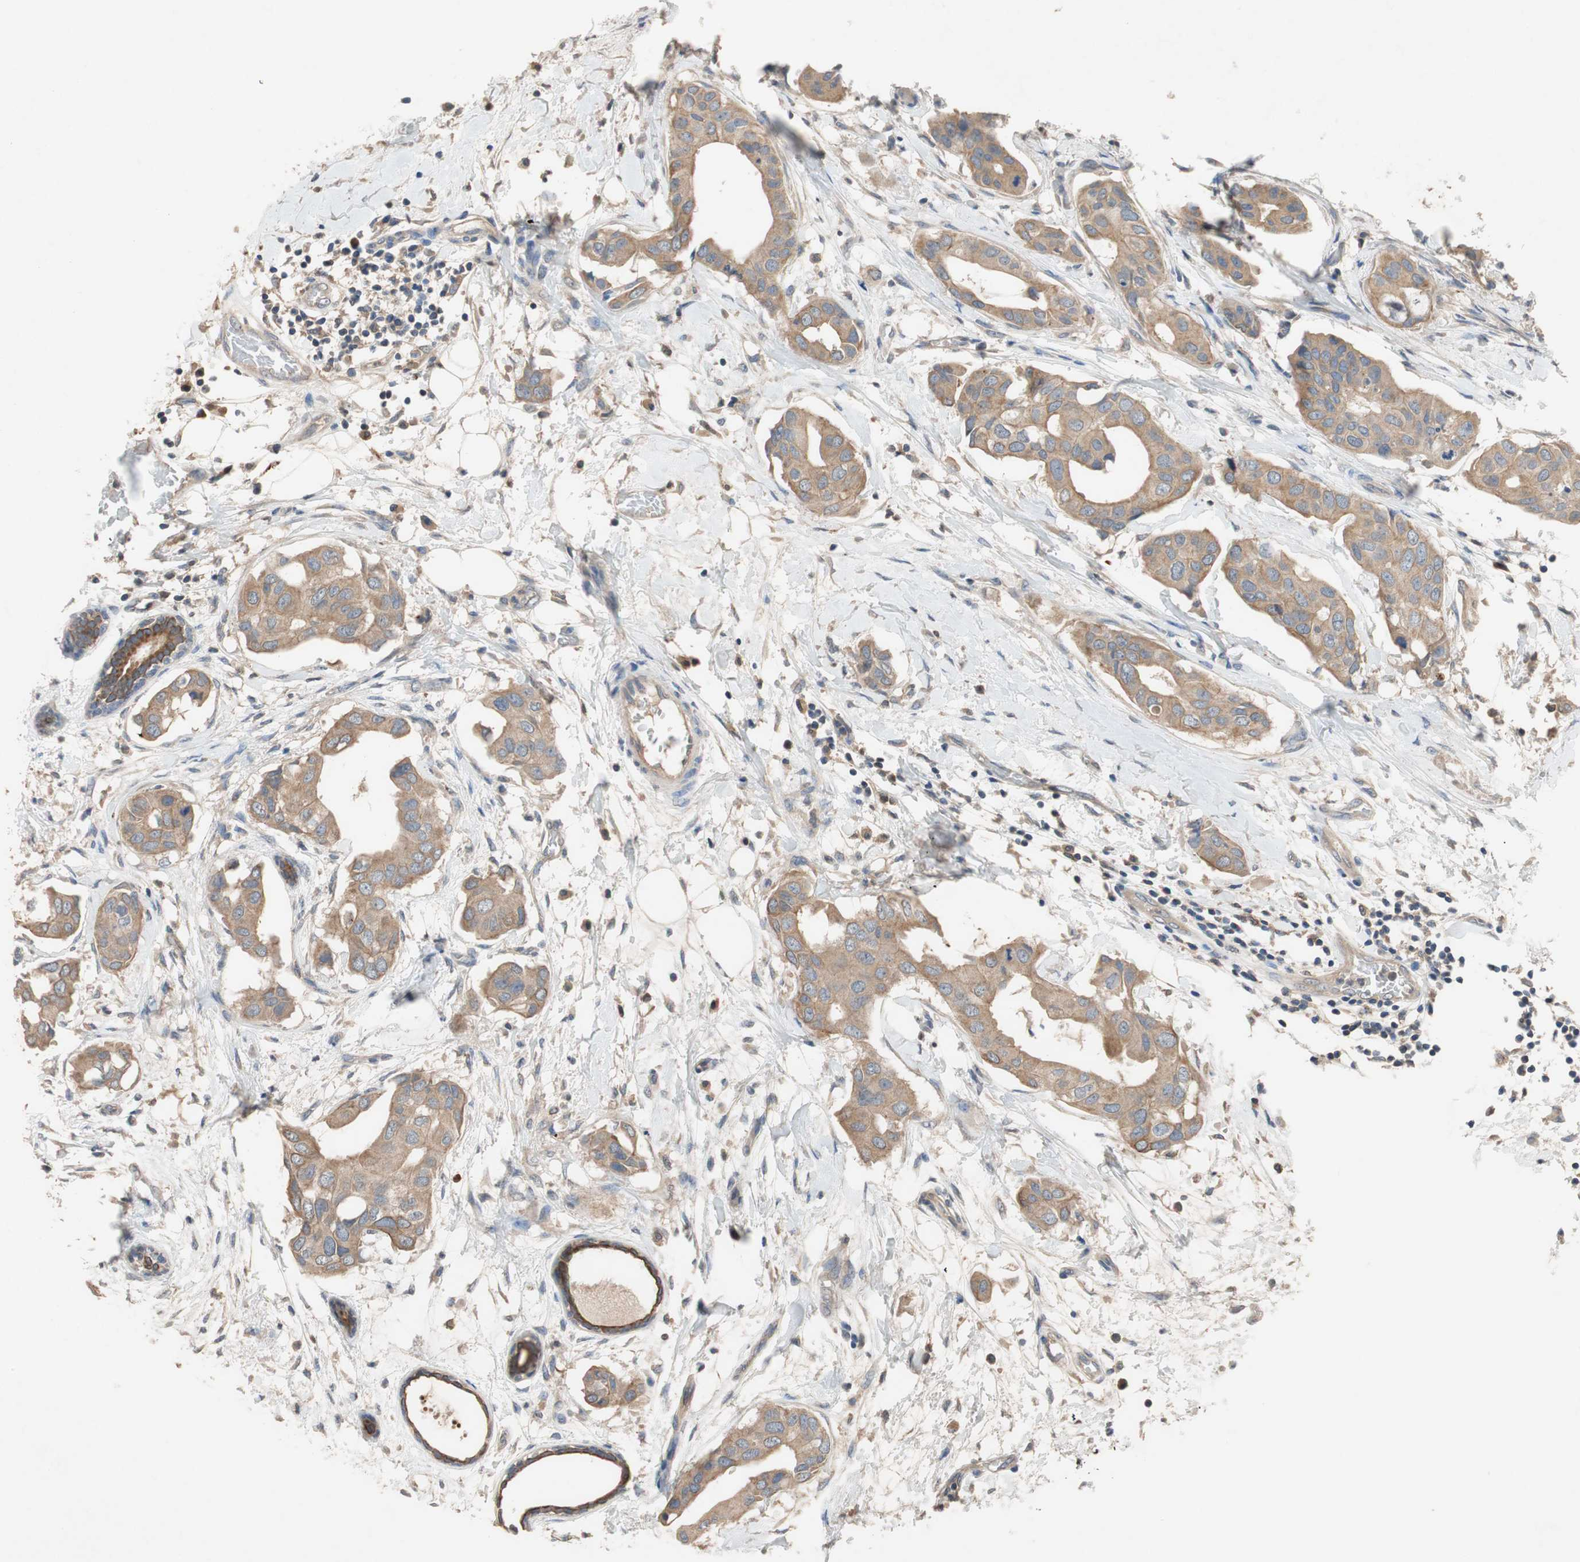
{"staining": {"intensity": "moderate", "quantity": ">75%", "location": "cytoplasmic/membranous"}, "tissue": "breast cancer", "cell_type": "Tumor cells", "image_type": "cancer", "snomed": [{"axis": "morphology", "description": "Duct carcinoma"}, {"axis": "topography", "description": "Breast"}], "caption": "IHC staining of infiltrating ductal carcinoma (breast), which demonstrates medium levels of moderate cytoplasmic/membranous staining in approximately >75% of tumor cells indicating moderate cytoplasmic/membranous protein staining. The staining was performed using DAB (brown) for protein detection and nuclei were counterstained in hematoxylin (blue).", "gene": "ADAP1", "patient": {"sex": "female", "age": 40}}